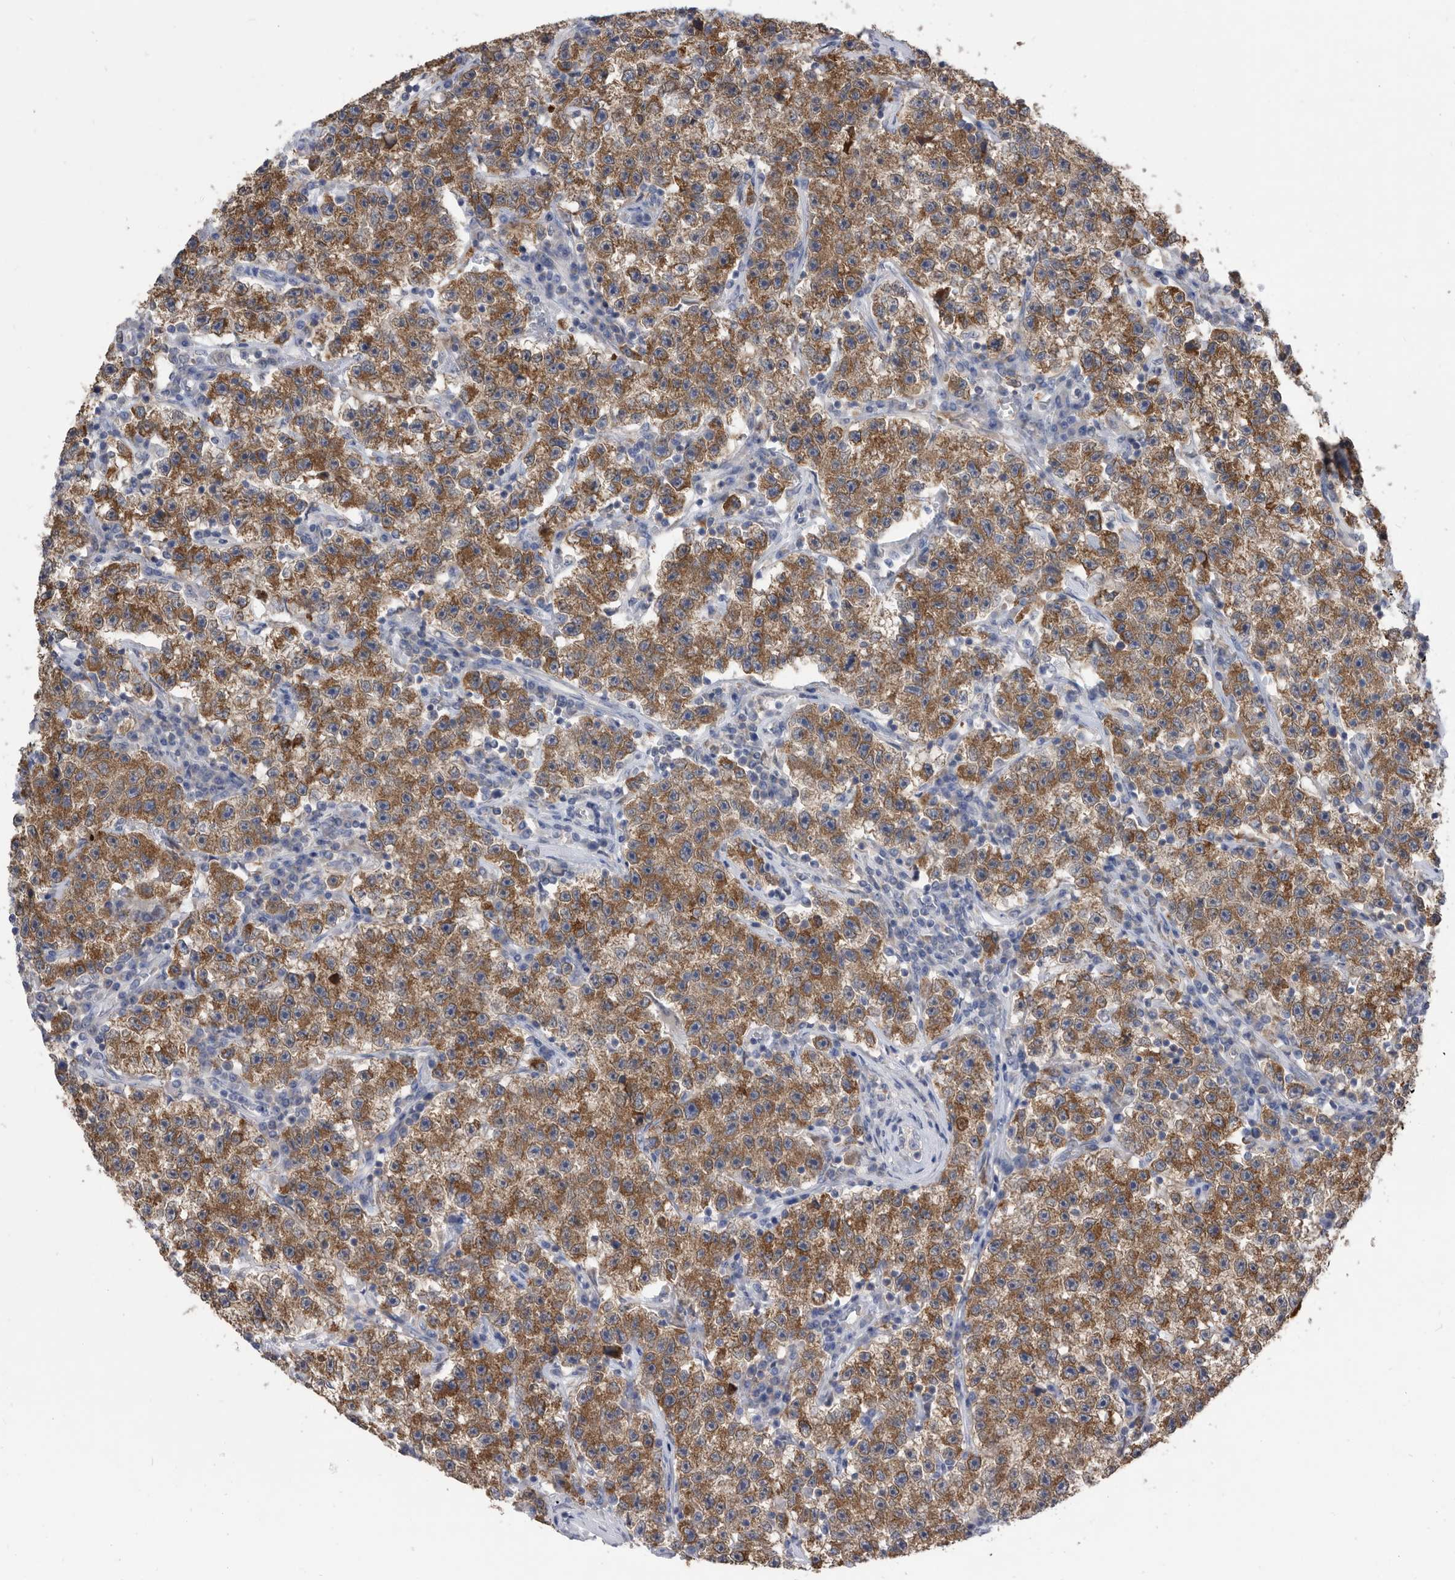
{"staining": {"intensity": "strong", "quantity": ">75%", "location": "cytoplasmic/membranous"}, "tissue": "testis cancer", "cell_type": "Tumor cells", "image_type": "cancer", "snomed": [{"axis": "morphology", "description": "Seminoma, NOS"}, {"axis": "topography", "description": "Testis"}], "caption": "Immunohistochemistry photomicrograph of neoplastic tissue: testis seminoma stained using immunohistochemistry (IHC) reveals high levels of strong protein expression localized specifically in the cytoplasmic/membranous of tumor cells, appearing as a cytoplasmic/membranous brown color.", "gene": "CCT4", "patient": {"sex": "male", "age": 22}}